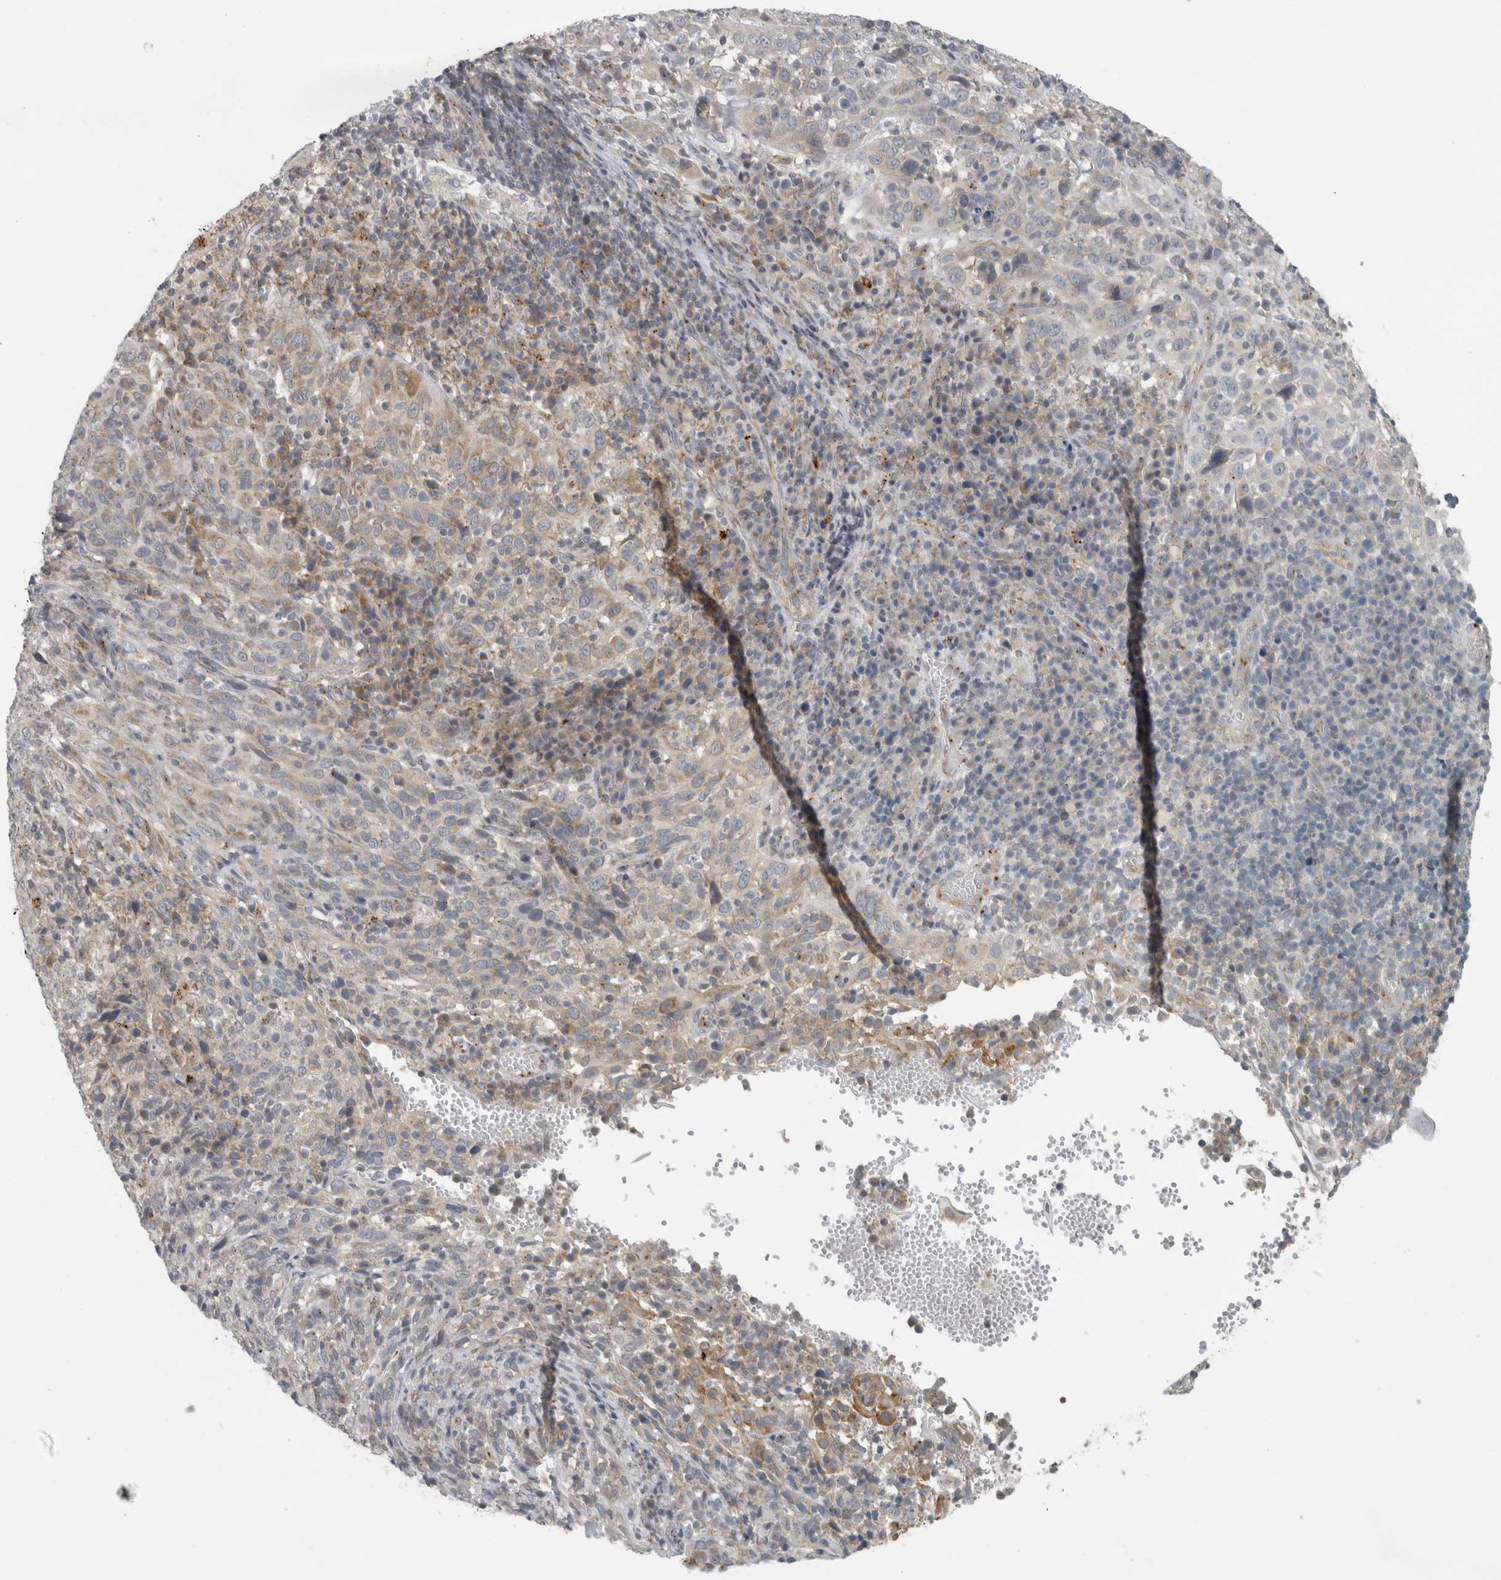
{"staining": {"intensity": "weak", "quantity": "<25%", "location": "cytoplasmic/membranous"}, "tissue": "cervical cancer", "cell_type": "Tumor cells", "image_type": "cancer", "snomed": [{"axis": "morphology", "description": "Squamous cell carcinoma, NOS"}, {"axis": "topography", "description": "Cervix"}], "caption": "Immunohistochemistry photomicrograph of human cervical cancer (squamous cell carcinoma) stained for a protein (brown), which reveals no expression in tumor cells.", "gene": "KIF1C", "patient": {"sex": "female", "age": 46}}